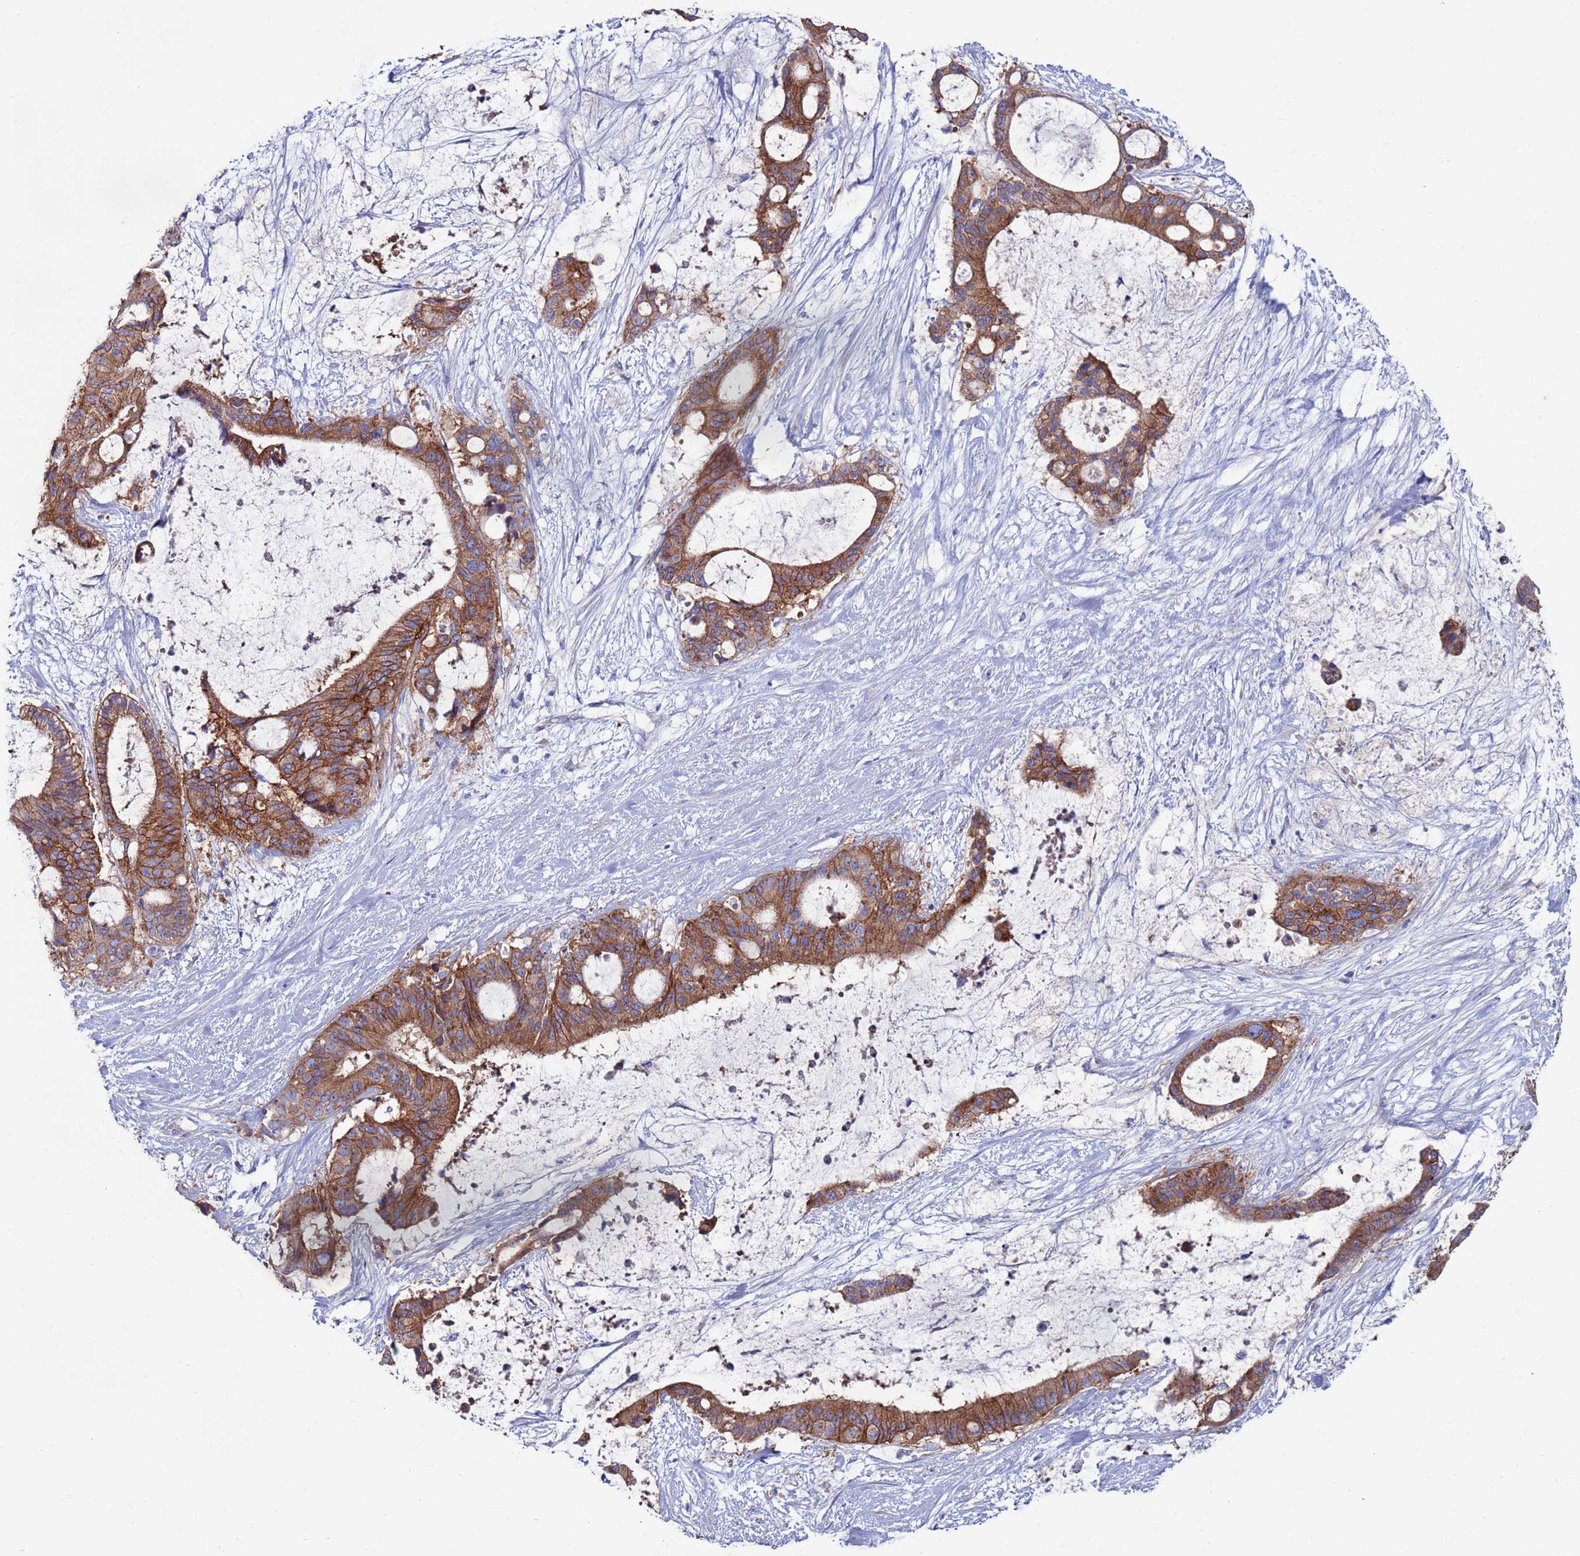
{"staining": {"intensity": "strong", "quantity": ">75%", "location": "cytoplasmic/membranous"}, "tissue": "liver cancer", "cell_type": "Tumor cells", "image_type": "cancer", "snomed": [{"axis": "morphology", "description": "Normal tissue, NOS"}, {"axis": "morphology", "description": "Cholangiocarcinoma"}, {"axis": "topography", "description": "Liver"}, {"axis": "topography", "description": "Peripheral nerve tissue"}], "caption": "This micrograph reveals liver cholangiocarcinoma stained with immunohistochemistry (IHC) to label a protein in brown. The cytoplasmic/membranous of tumor cells show strong positivity for the protein. Nuclei are counter-stained blue.", "gene": "KRTCAP3", "patient": {"sex": "female", "age": 73}}